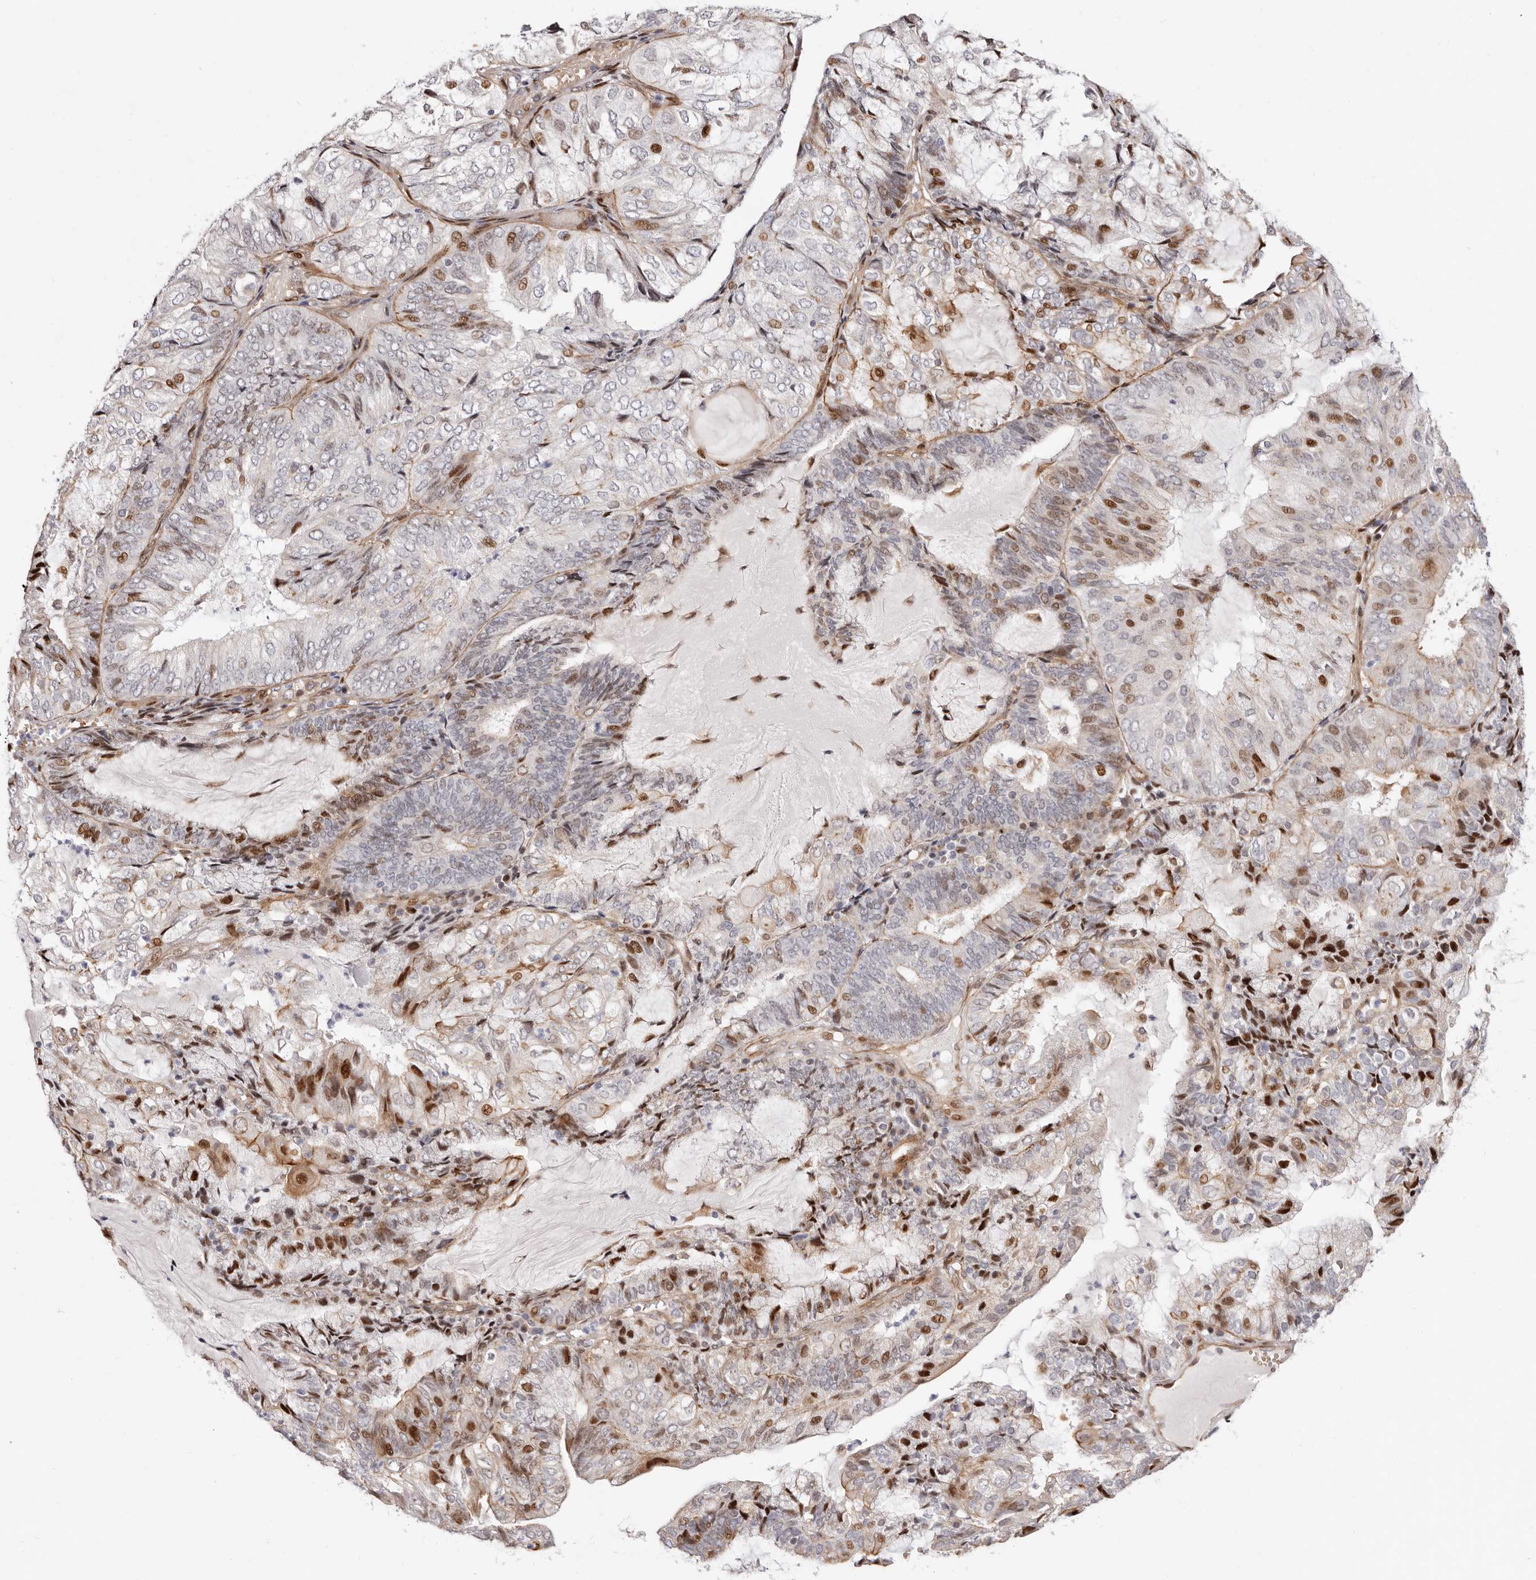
{"staining": {"intensity": "moderate", "quantity": "25%-75%", "location": "cytoplasmic/membranous,nuclear"}, "tissue": "endometrial cancer", "cell_type": "Tumor cells", "image_type": "cancer", "snomed": [{"axis": "morphology", "description": "Adenocarcinoma, NOS"}, {"axis": "topography", "description": "Endometrium"}], "caption": "Human endometrial cancer (adenocarcinoma) stained with a protein marker exhibits moderate staining in tumor cells.", "gene": "EPHX3", "patient": {"sex": "female", "age": 81}}